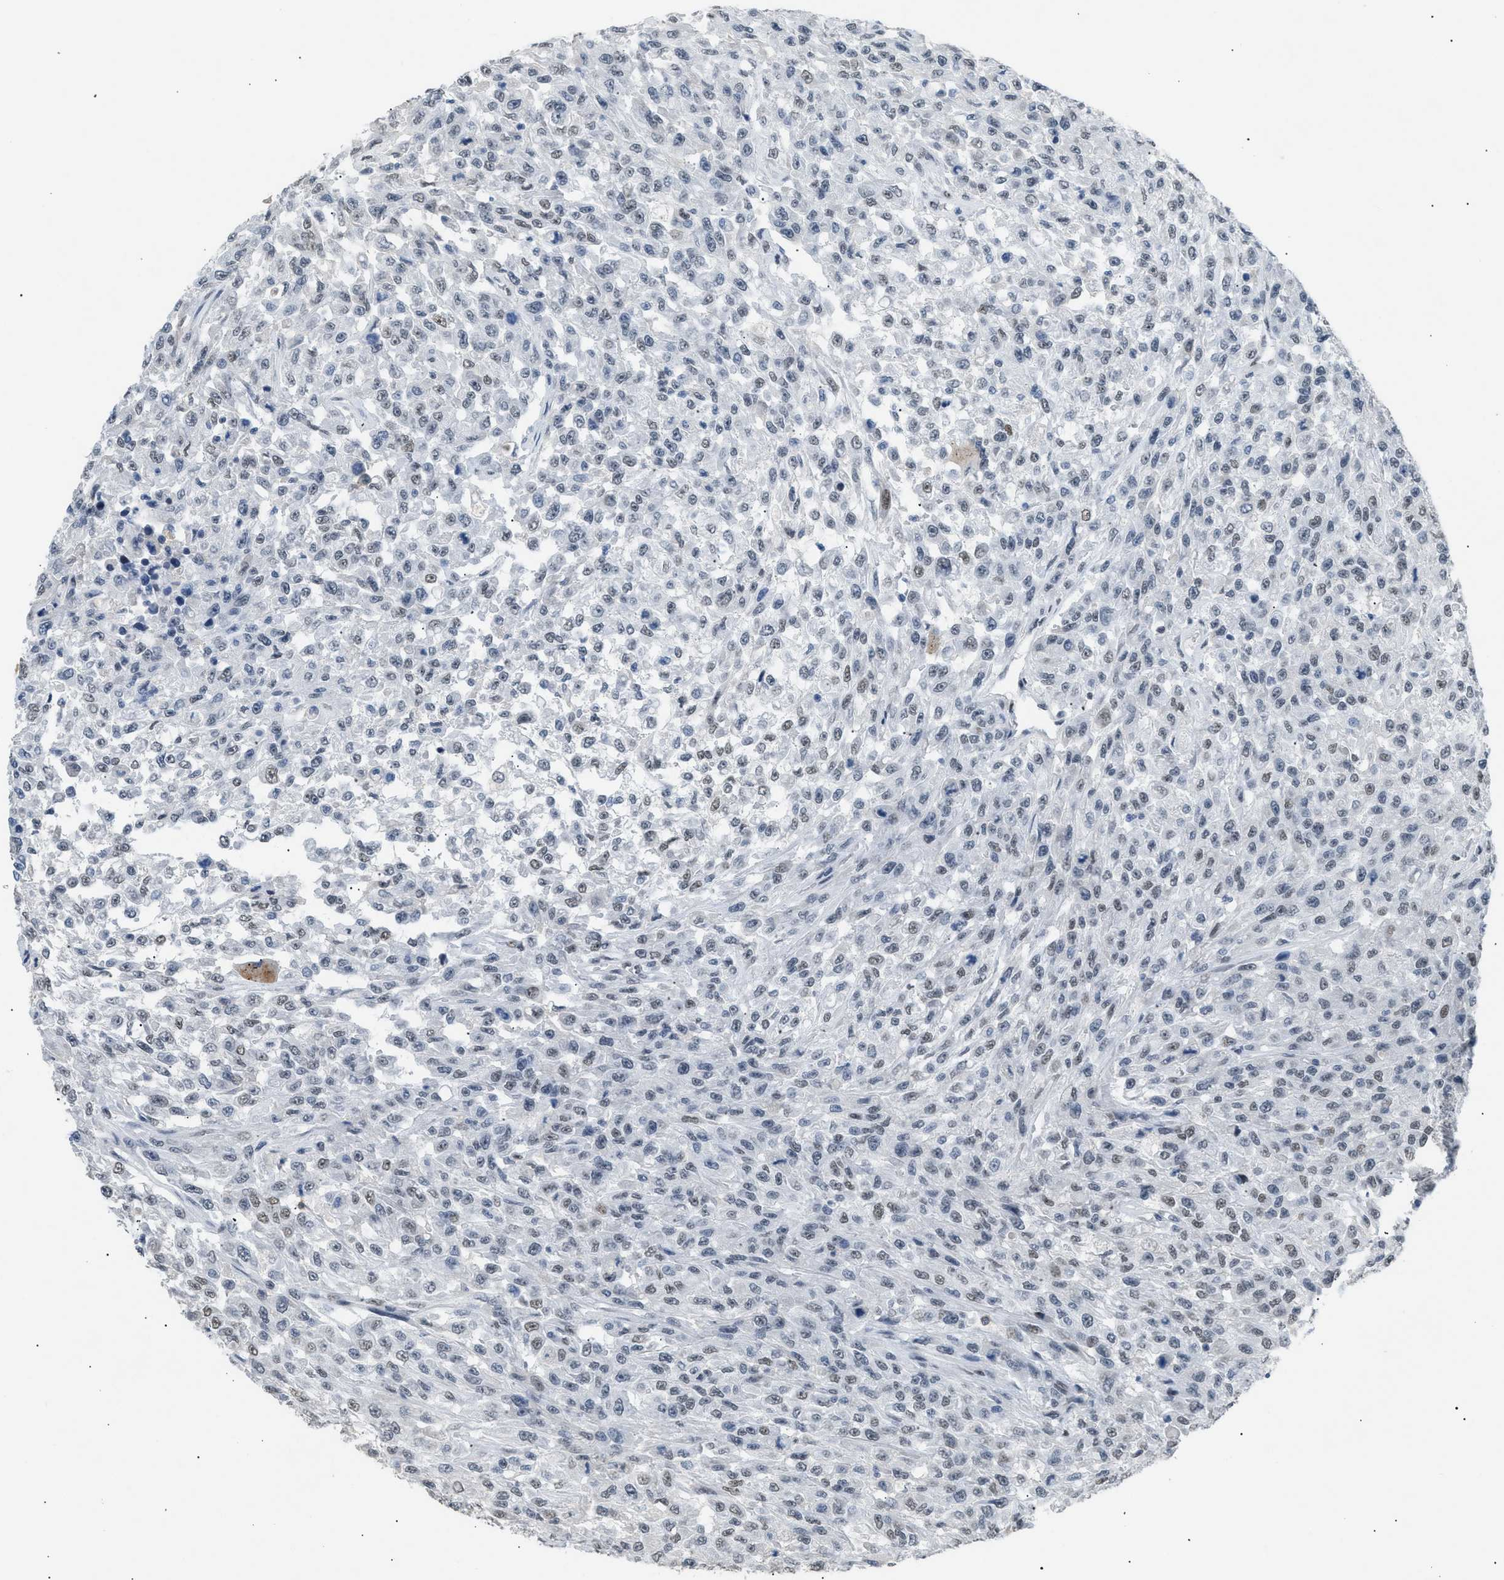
{"staining": {"intensity": "weak", "quantity": "25%-75%", "location": "nuclear"}, "tissue": "urothelial cancer", "cell_type": "Tumor cells", "image_type": "cancer", "snomed": [{"axis": "morphology", "description": "Urothelial carcinoma, High grade"}, {"axis": "topography", "description": "Urinary bladder"}], "caption": "Immunohistochemical staining of human urothelial cancer demonstrates low levels of weak nuclear protein expression in approximately 25%-75% of tumor cells. (DAB (3,3'-diaminobenzidine) IHC, brown staining for protein, blue staining for nuclei).", "gene": "KCNC3", "patient": {"sex": "male", "age": 46}}